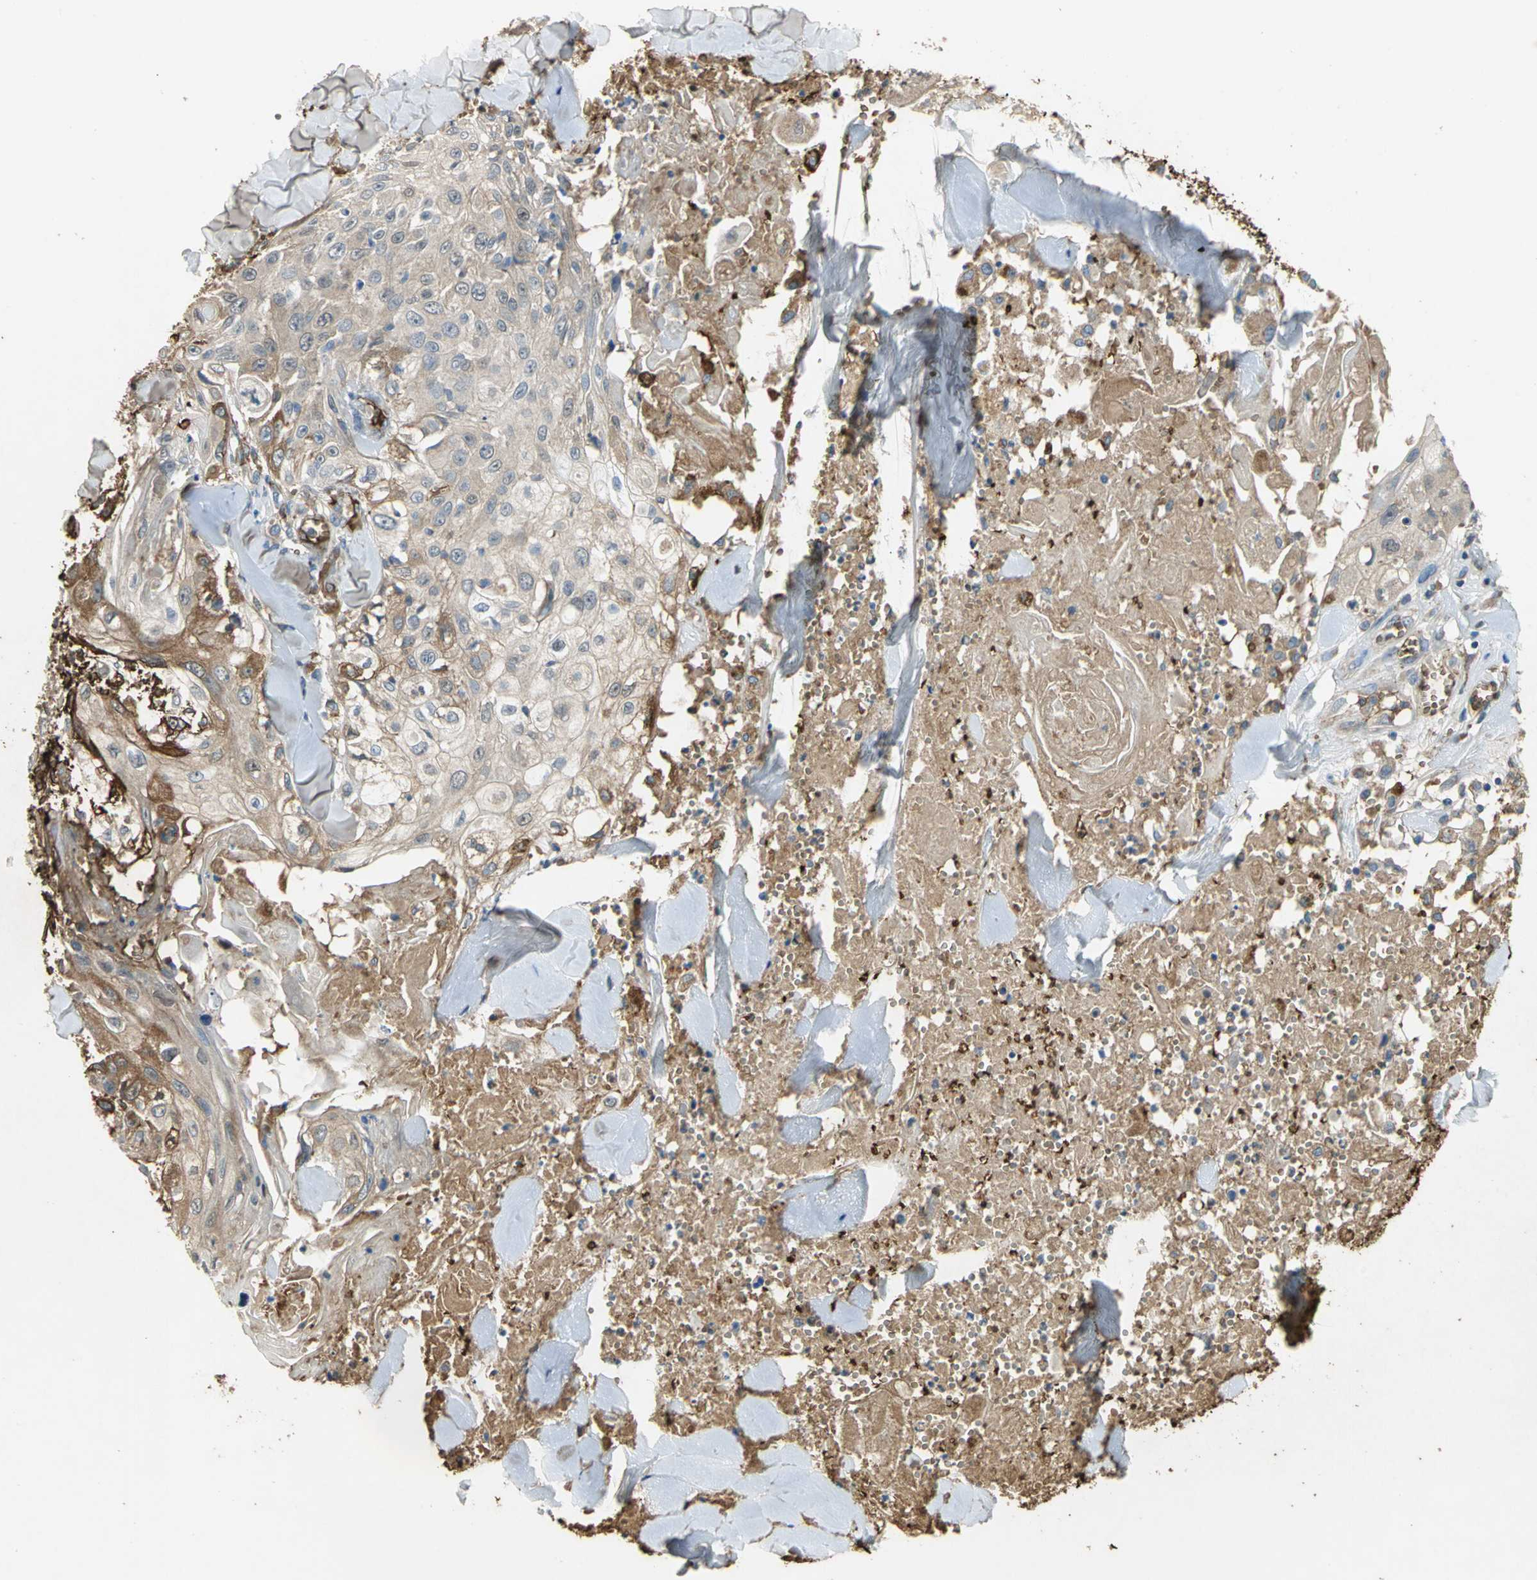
{"staining": {"intensity": "moderate", "quantity": ">75%", "location": "cytoplasmic/membranous"}, "tissue": "skin cancer", "cell_type": "Tumor cells", "image_type": "cancer", "snomed": [{"axis": "morphology", "description": "Squamous cell carcinoma, NOS"}, {"axis": "topography", "description": "Skin"}], "caption": "Protein expression analysis of skin cancer (squamous cell carcinoma) reveals moderate cytoplasmic/membranous positivity in about >75% of tumor cells. The staining is performed using DAB brown chromogen to label protein expression. The nuclei are counter-stained blue using hematoxylin.", "gene": "TREM1", "patient": {"sex": "male", "age": 86}}